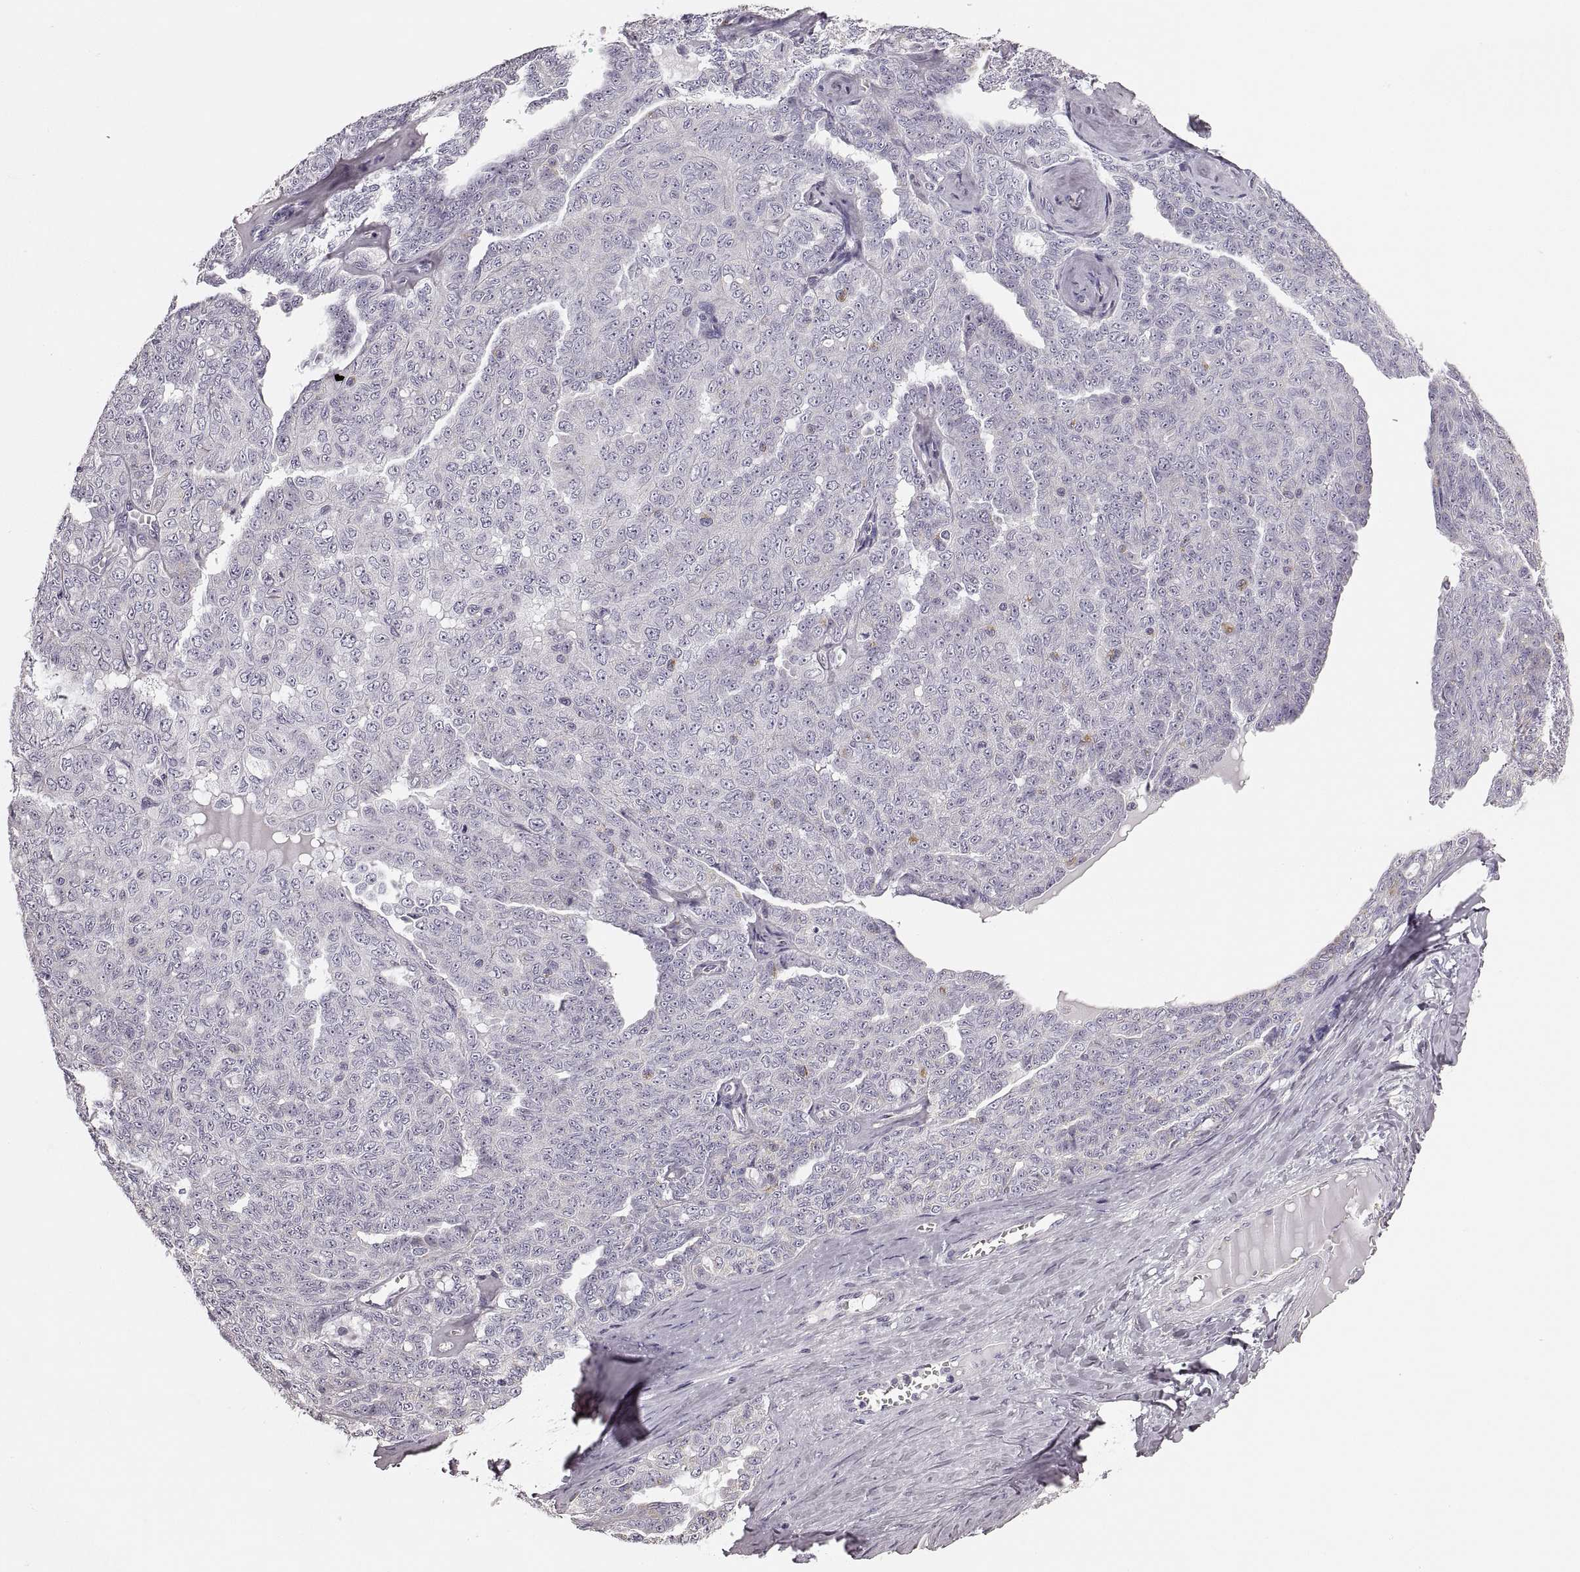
{"staining": {"intensity": "negative", "quantity": "none", "location": "none"}, "tissue": "ovarian cancer", "cell_type": "Tumor cells", "image_type": "cancer", "snomed": [{"axis": "morphology", "description": "Cystadenocarcinoma, serous, NOS"}, {"axis": "topography", "description": "Ovary"}], "caption": "High power microscopy image of an immunohistochemistry photomicrograph of ovarian serous cystadenocarcinoma, revealing no significant expression in tumor cells.", "gene": "RDH13", "patient": {"sex": "female", "age": 71}}